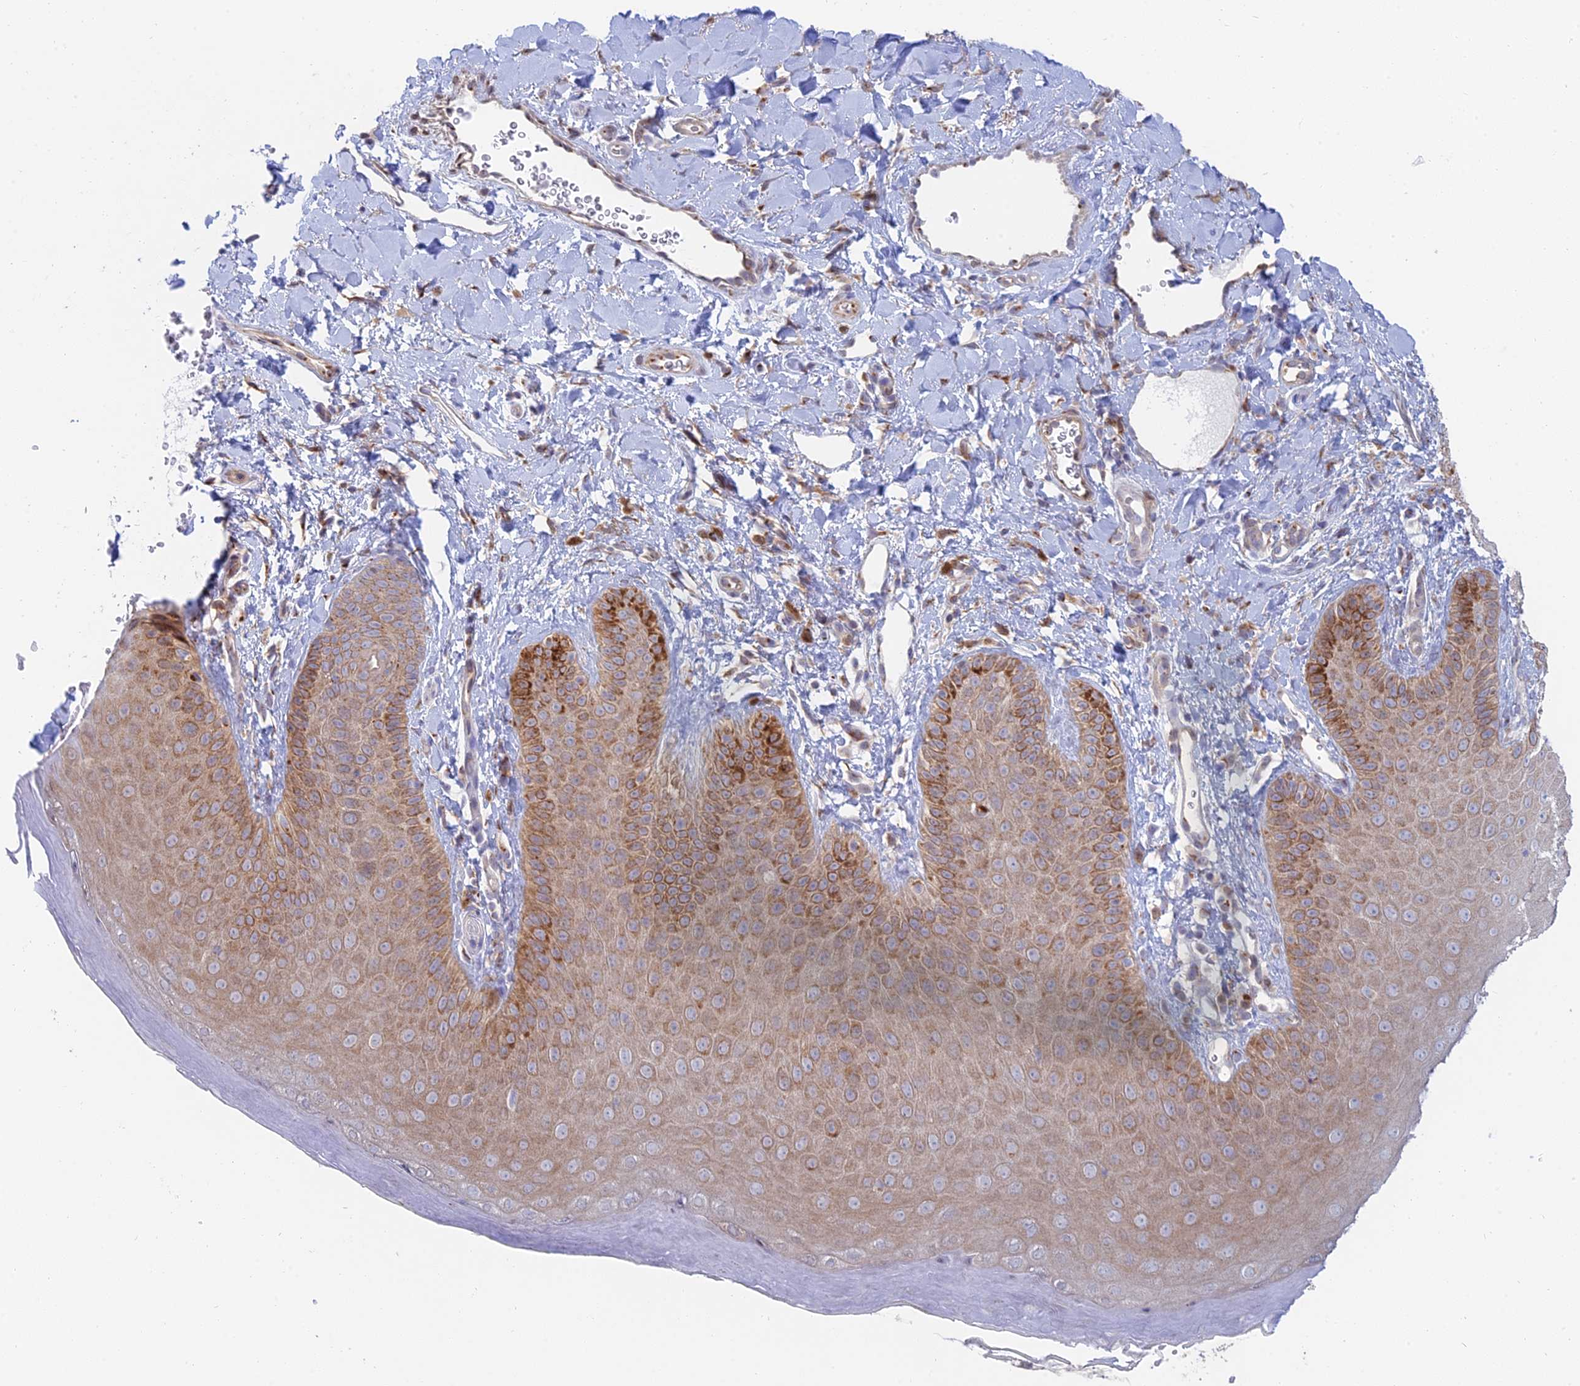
{"staining": {"intensity": "moderate", "quantity": ">75%", "location": "cytoplasmic/membranous"}, "tissue": "skin", "cell_type": "Epidermal cells", "image_type": "normal", "snomed": [{"axis": "morphology", "description": "Normal tissue, NOS"}, {"axis": "morphology", "description": "Neoplasm, malignant, NOS"}, {"axis": "topography", "description": "Anal"}], "caption": "The immunohistochemical stain highlights moderate cytoplasmic/membranous positivity in epidermal cells of normal skin. Nuclei are stained in blue.", "gene": "ENSG00000267561", "patient": {"sex": "male", "age": 47}}